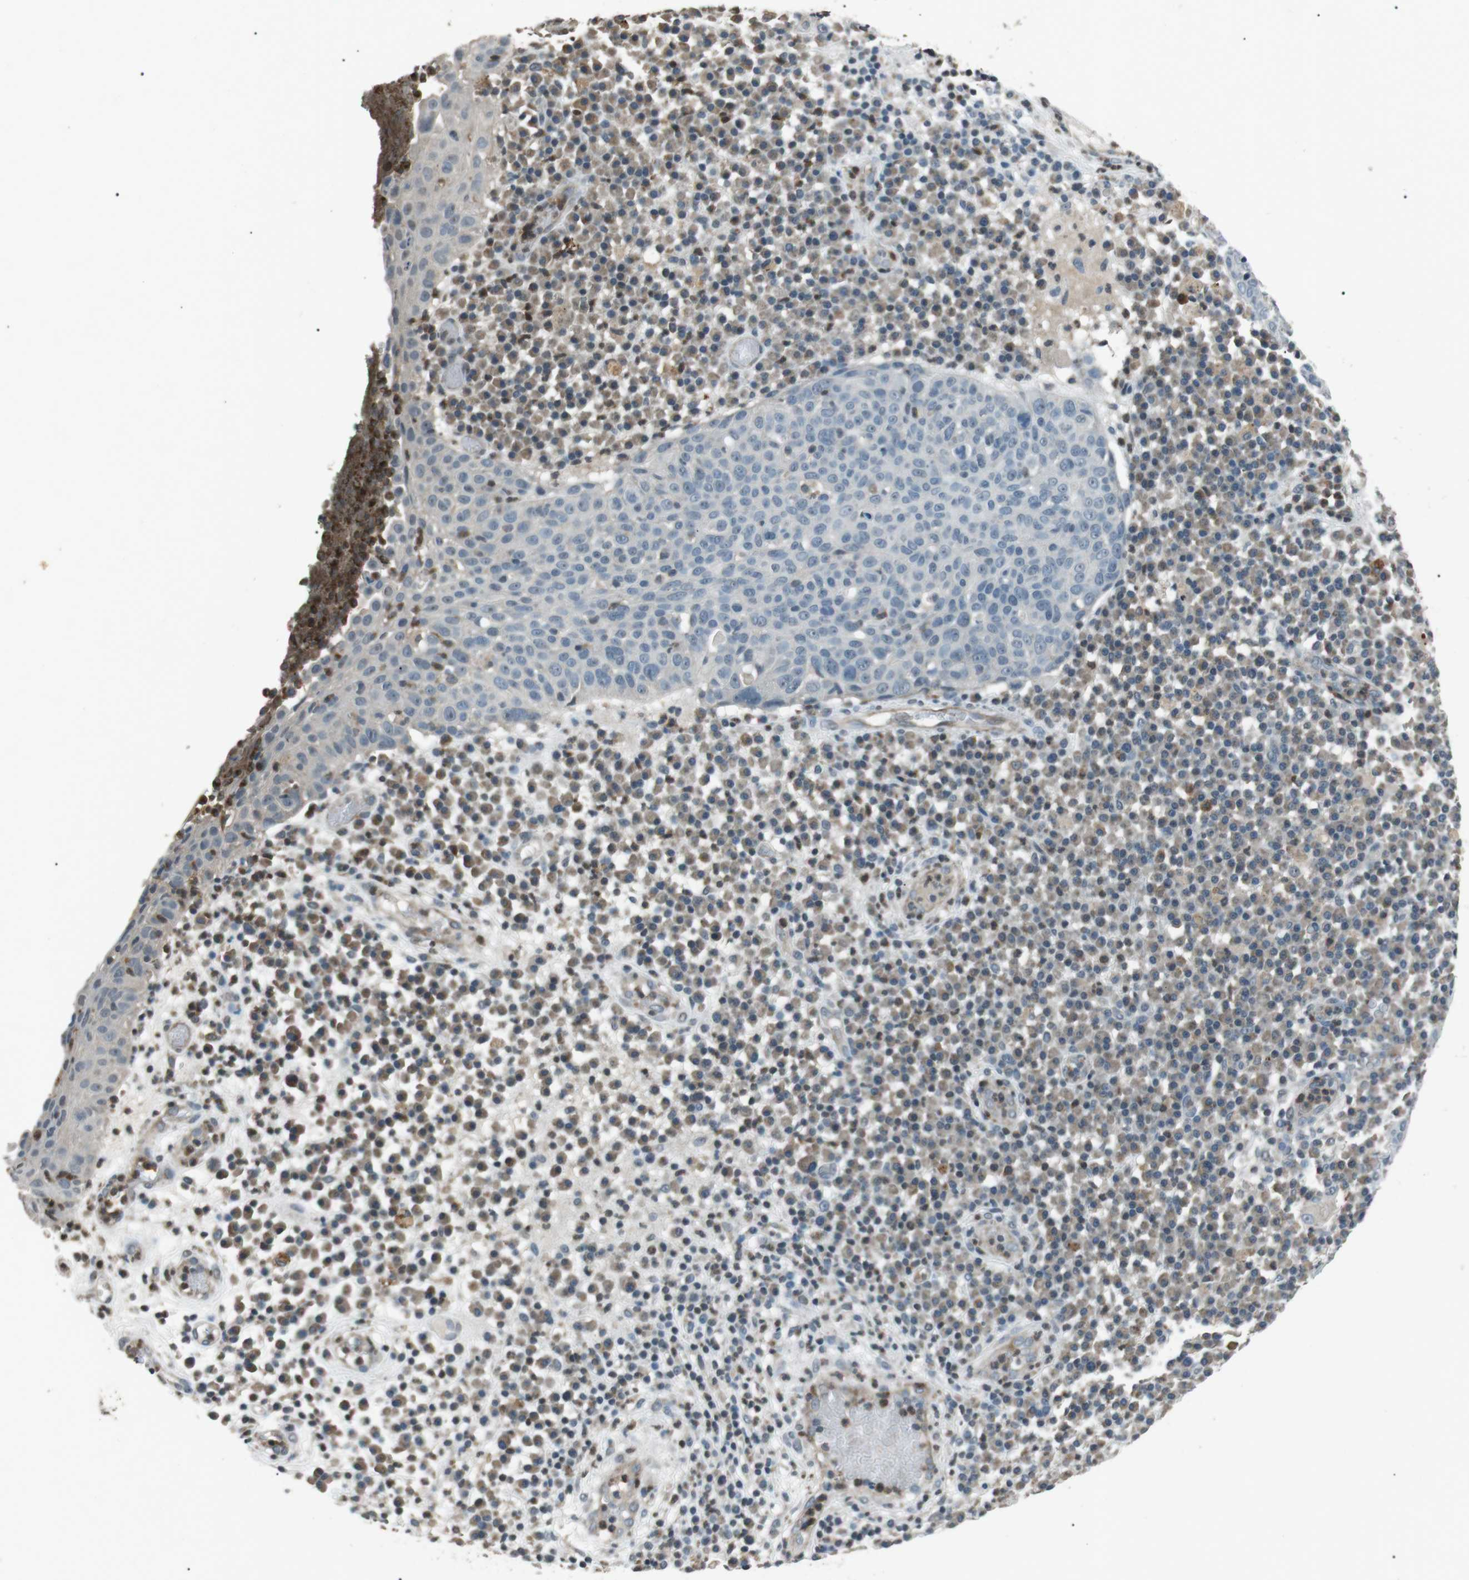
{"staining": {"intensity": "negative", "quantity": "none", "location": "none"}, "tissue": "skin cancer", "cell_type": "Tumor cells", "image_type": "cancer", "snomed": [{"axis": "morphology", "description": "Squamous cell carcinoma in situ, NOS"}, {"axis": "morphology", "description": "Squamous cell carcinoma, NOS"}, {"axis": "topography", "description": "Skin"}], "caption": "A high-resolution histopathology image shows immunohistochemistry (IHC) staining of skin cancer, which demonstrates no significant expression in tumor cells. The staining is performed using DAB (3,3'-diaminobenzidine) brown chromogen with nuclei counter-stained in using hematoxylin.", "gene": "NEK7", "patient": {"sex": "male", "age": 93}}